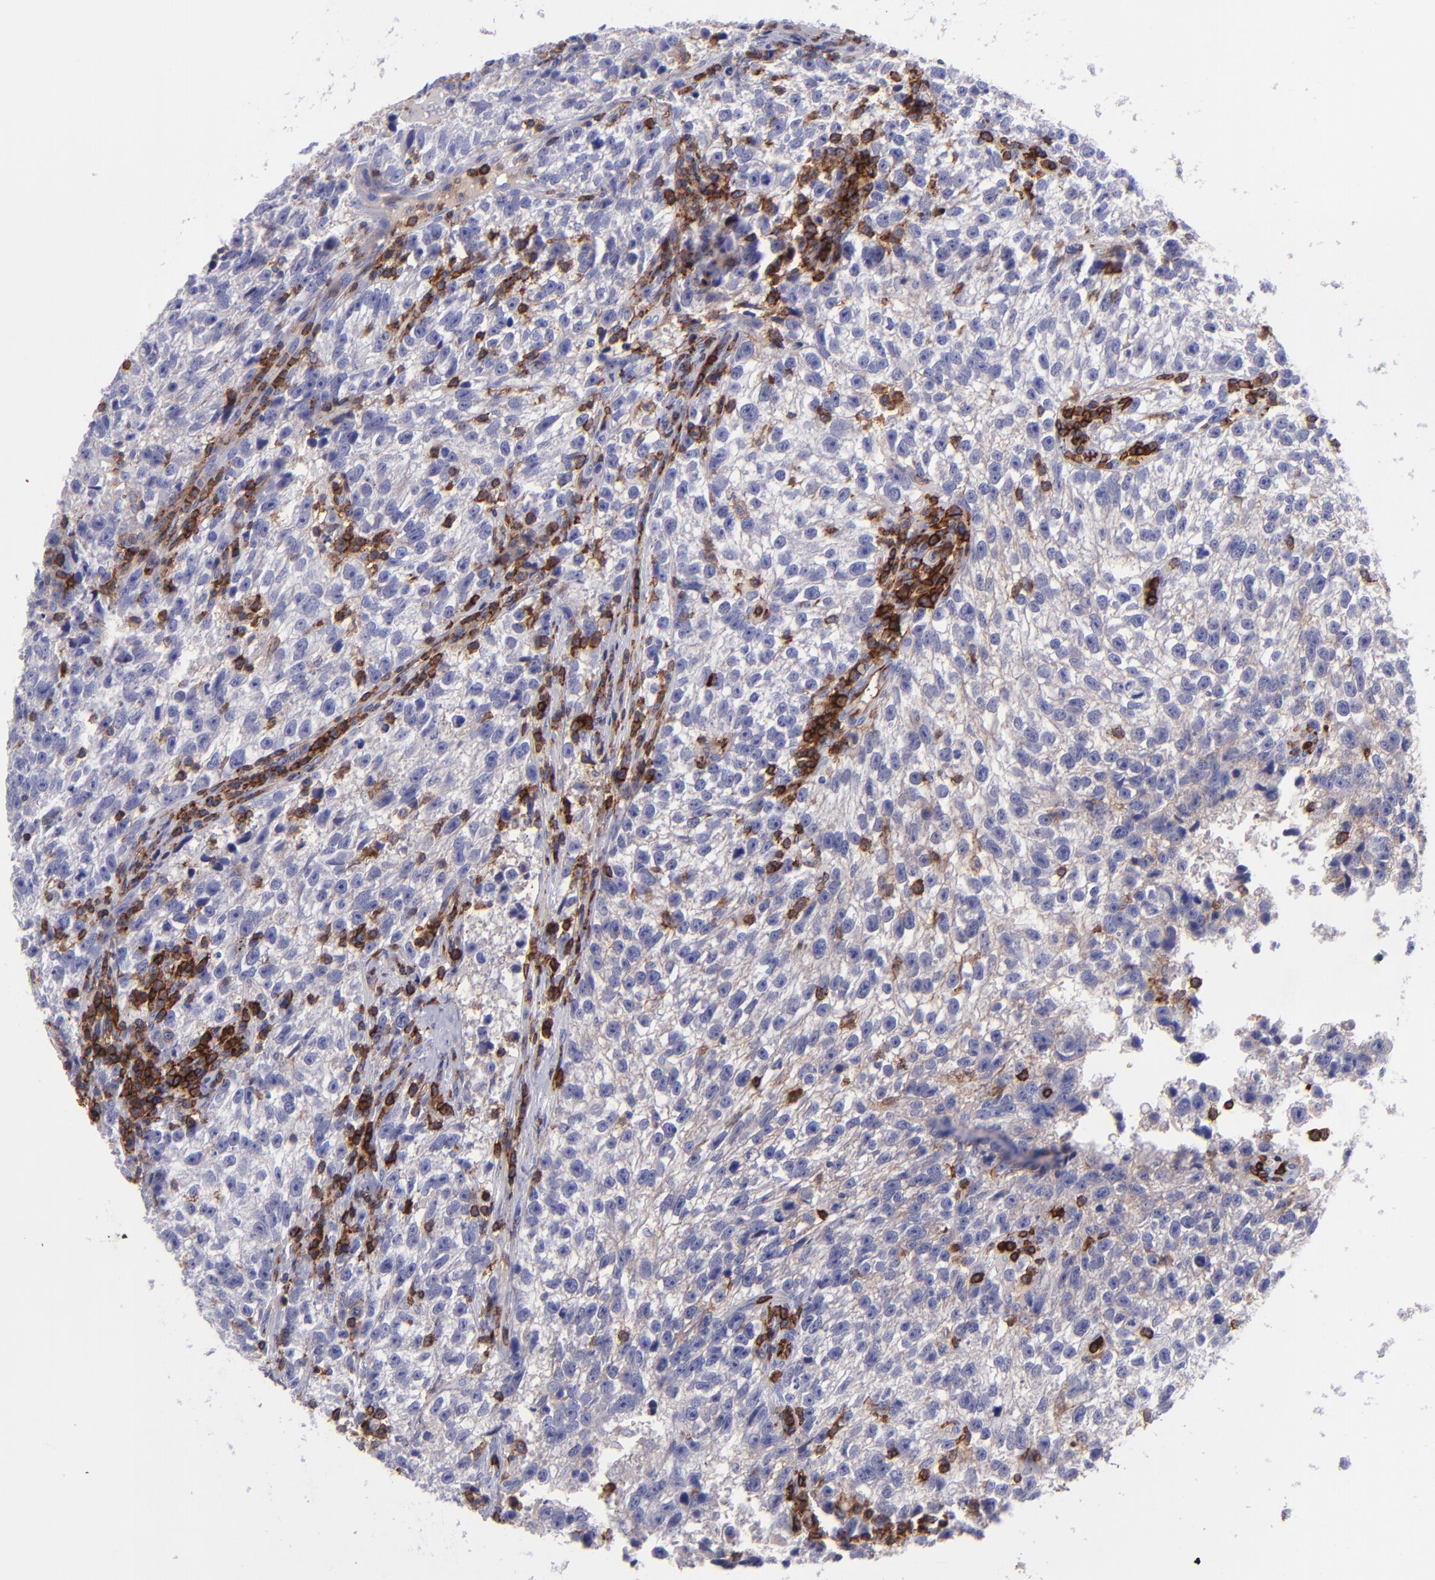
{"staining": {"intensity": "weak", "quantity": "25%-75%", "location": "cytoplasmic/membranous"}, "tissue": "testis cancer", "cell_type": "Tumor cells", "image_type": "cancer", "snomed": [{"axis": "morphology", "description": "Seminoma, NOS"}, {"axis": "topography", "description": "Testis"}], "caption": "Testis seminoma stained for a protein reveals weak cytoplasmic/membranous positivity in tumor cells.", "gene": "ICAM3", "patient": {"sex": "male", "age": 38}}